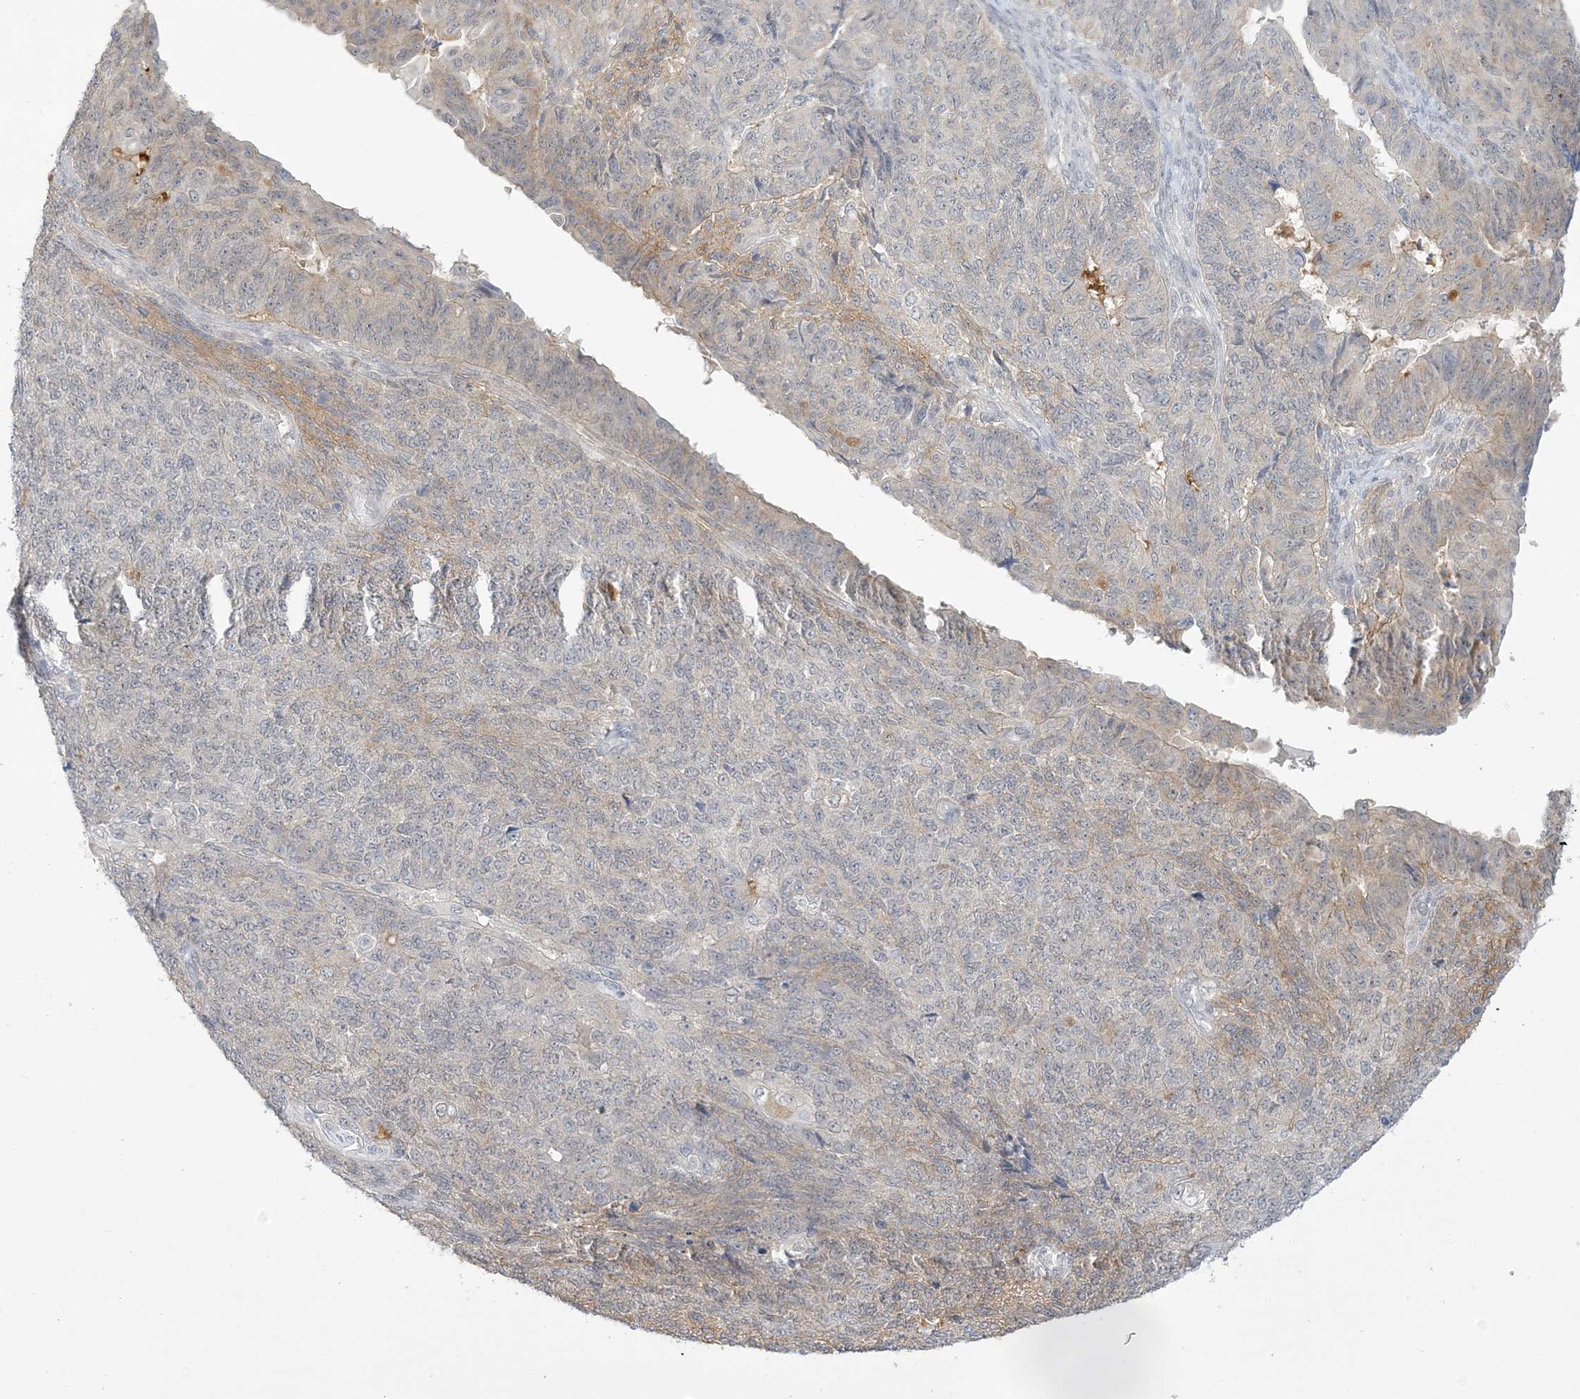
{"staining": {"intensity": "weak", "quantity": "<25%", "location": "cytoplasmic/membranous"}, "tissue": "endometrial cancer", "cell_type": "Tumor cells", "image_type": "cancer", "snomed": [{"axis": "morphology", "description": "Adenocarcinoma, NOS"}, {"axis": "topography", "description": "Endometrium"}], "caption": "This is a micrograph of IHC staining of endometrial adenocarcinoma, which shows no staining in tumor cells. The staining was performed using DAB (3,3'-diaminobenzidine) to visualize the protein expression in brown, while the nuclei were stained in blue with hematoxylin (Magnification: 20x).", "gene": "ANKS1A", "patient": {"sex": "female", "age": 32}}